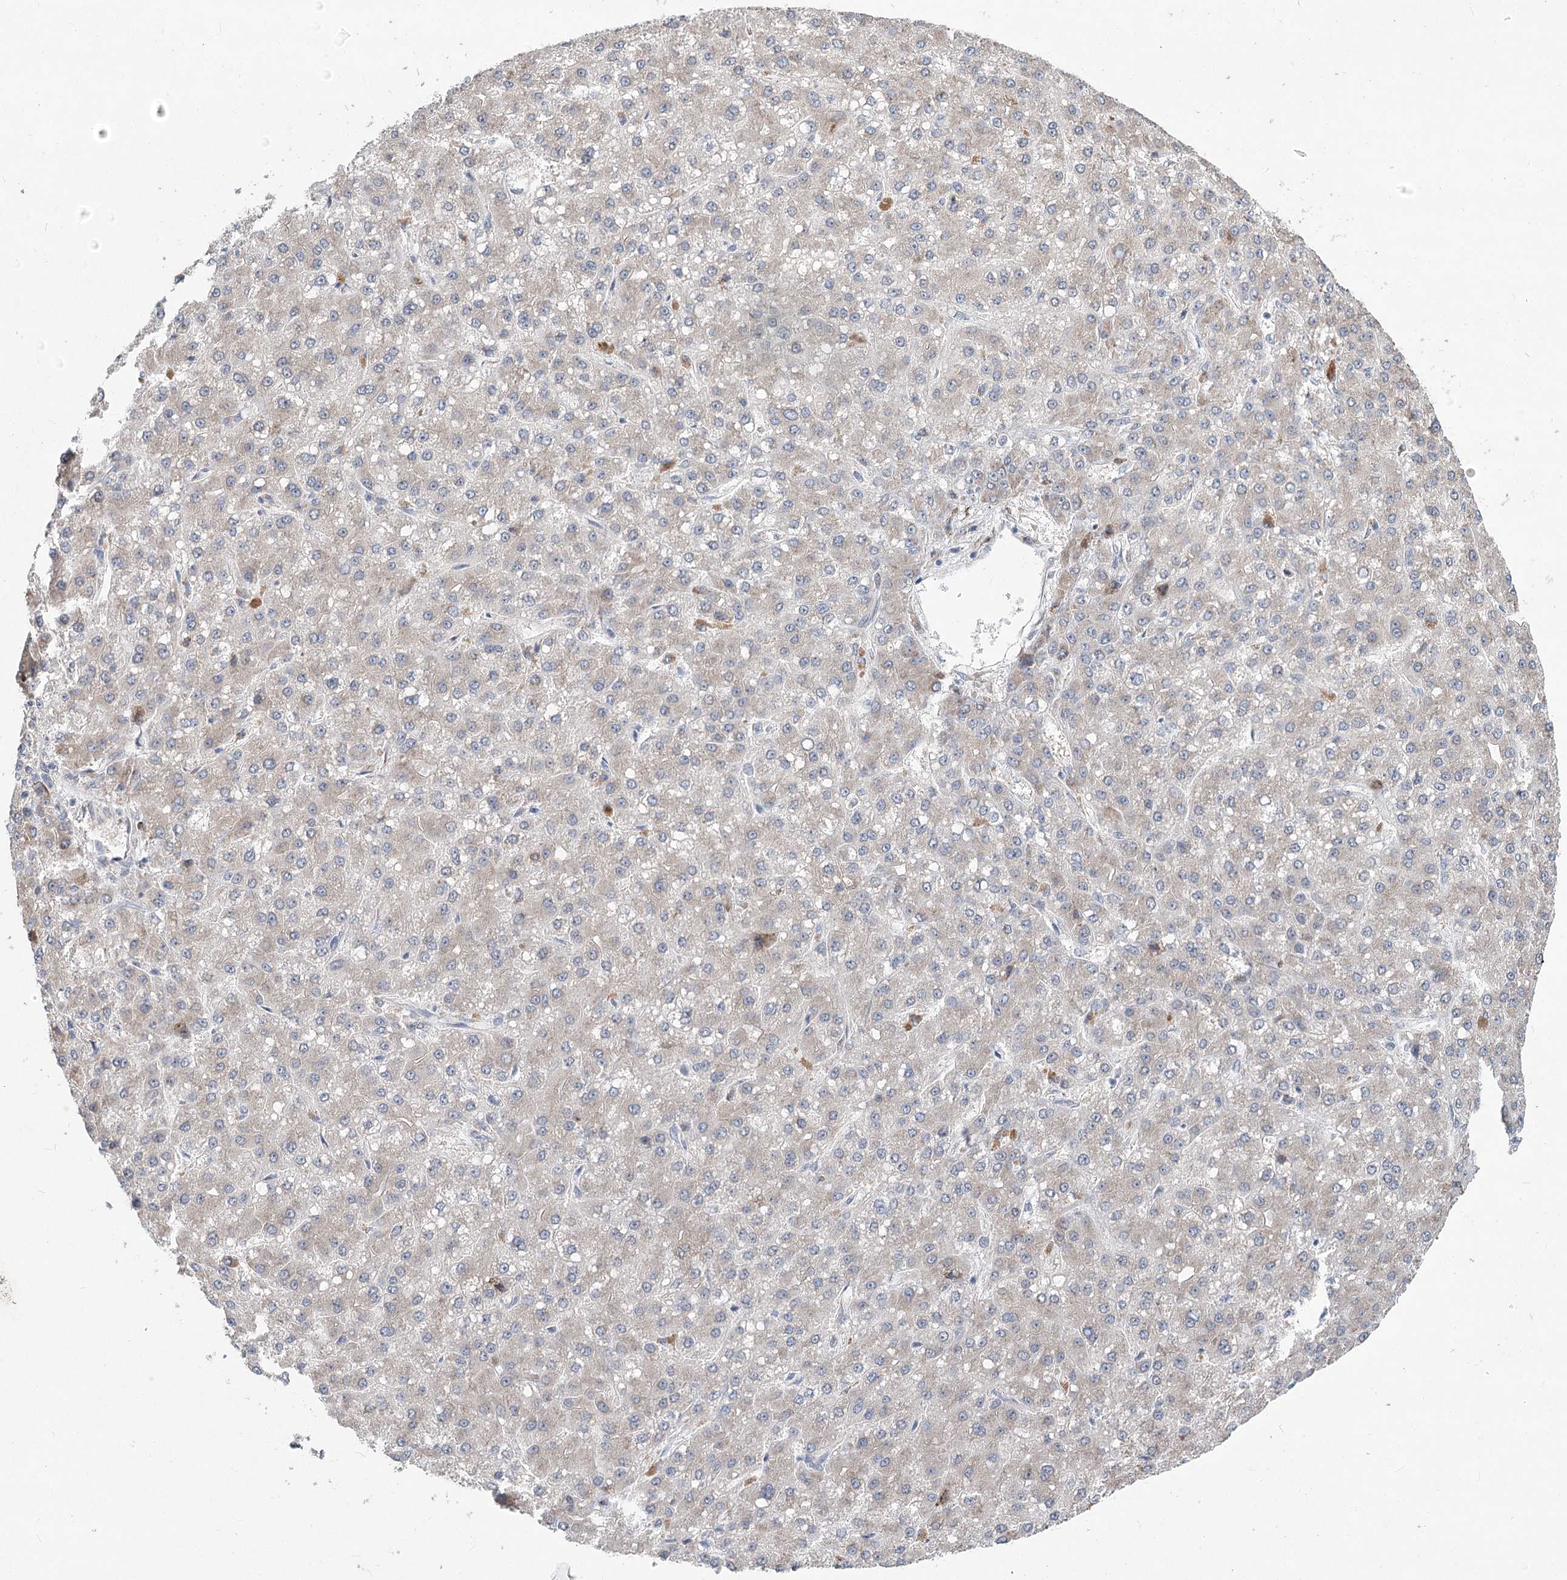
{"staining": {"intensity": "negative", "quantity": "none", "location": "none"}, "tissue": "liver cancer", "cell_type": "Tumor cells", "image_type": "cancer", "snomed": [{"axis": "morphology", "description": "Carcinoma, Hepatocellular, NOS"}, {"axis": "topography", "description": "Liver"}], "caption": "Liver cancer (hepatocellular carcinoma) stained for a protein using immunohistochemistry exhibits no expression tumor cells.", "gene": "GCNT4", "patient": {"sex": "male", "age": 67}}